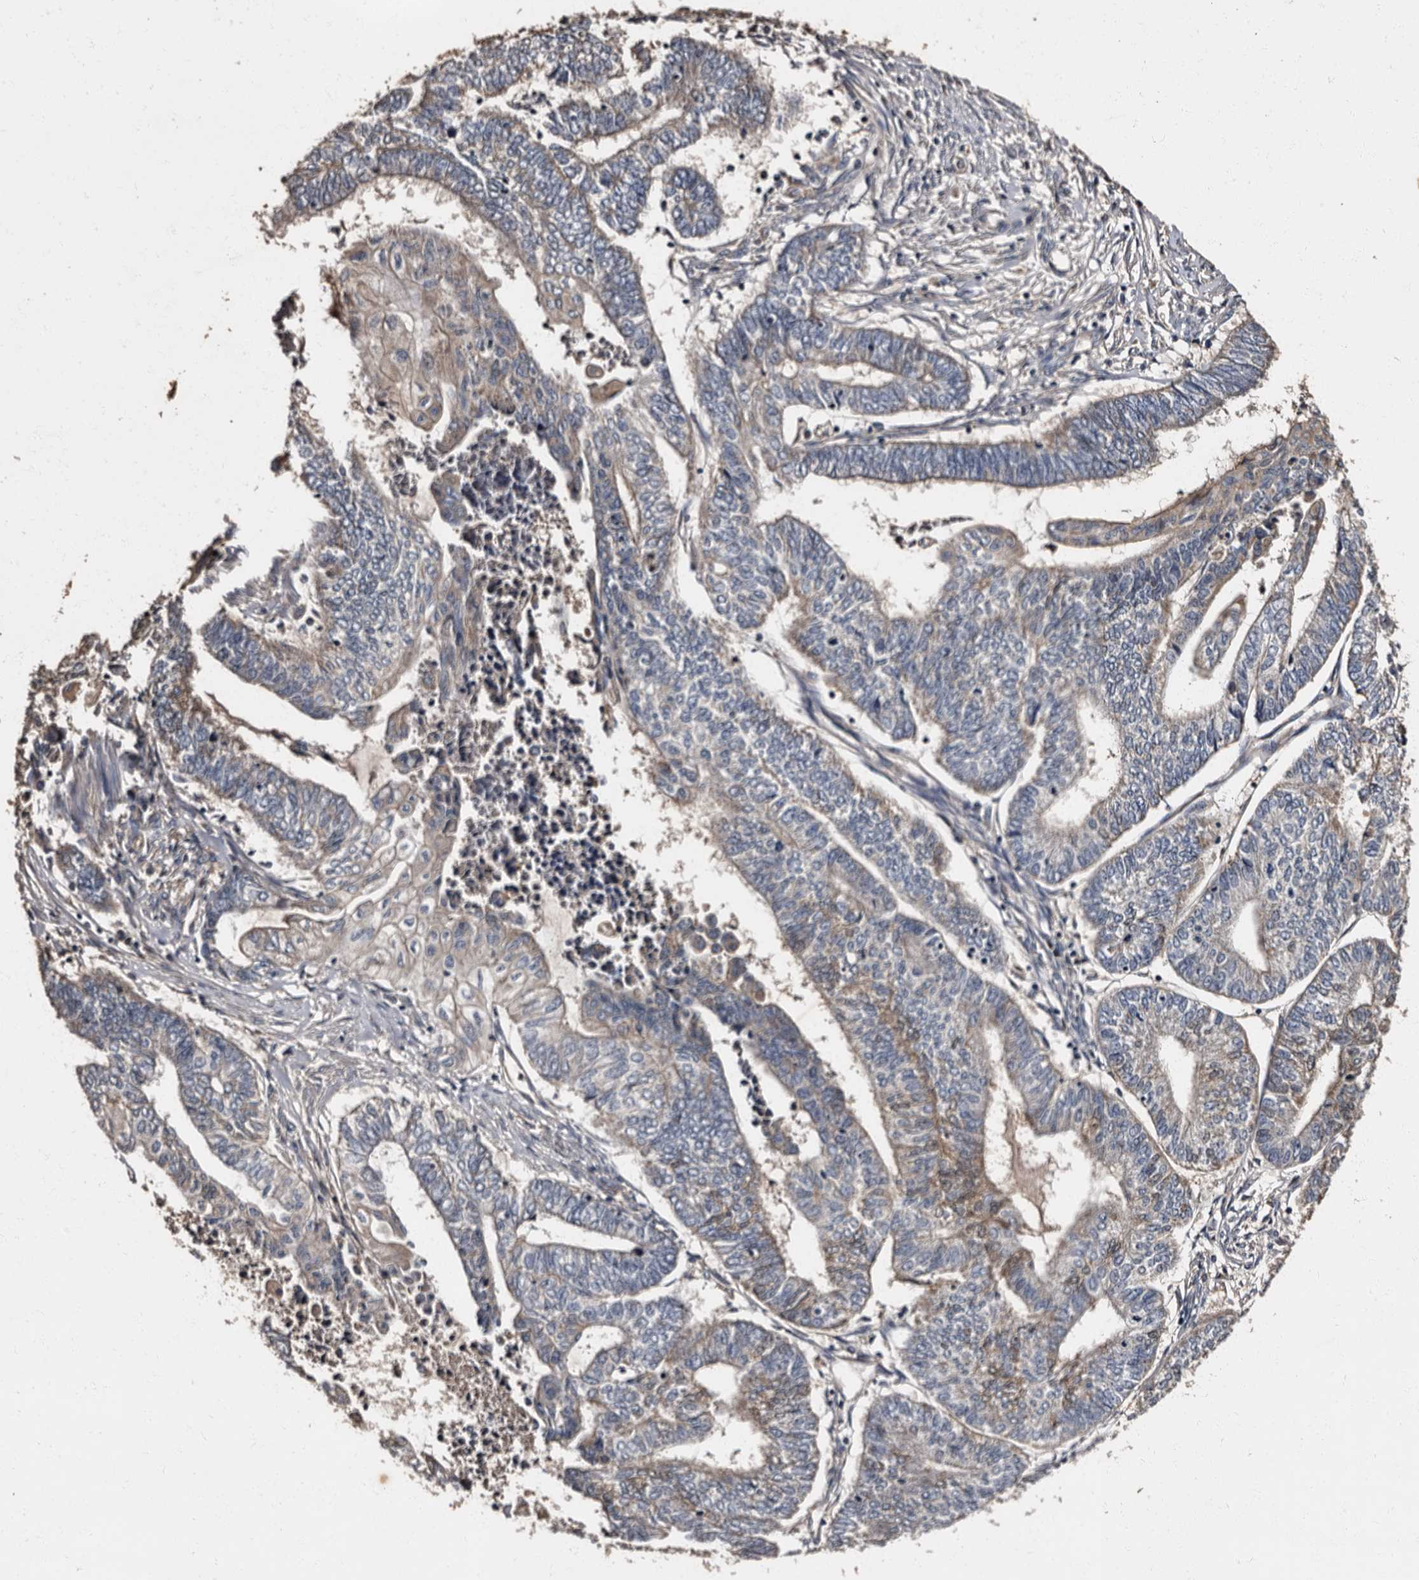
{"staining": {"intensity": "weak", "quantity": "<25%", "location": "cytoplasmic/membranous"}, "tissue": "endometrial cancer", "cell_type": "Tumor cells", "image_type": "cancer", "snomed": [{"axis": "morphology", "description": "Adenocarcinoma, NOS"}, {"axis": "topography", "description": "Uterus"}, {"axis": "topography", "description": "Endometrium"}], "caption": "The histopathology image exhibits no significant staining in tumor cells of endometrial adenocarcinoma.", "gene": "ADCK5", "patient": {"sex": "female", "age": 70}}